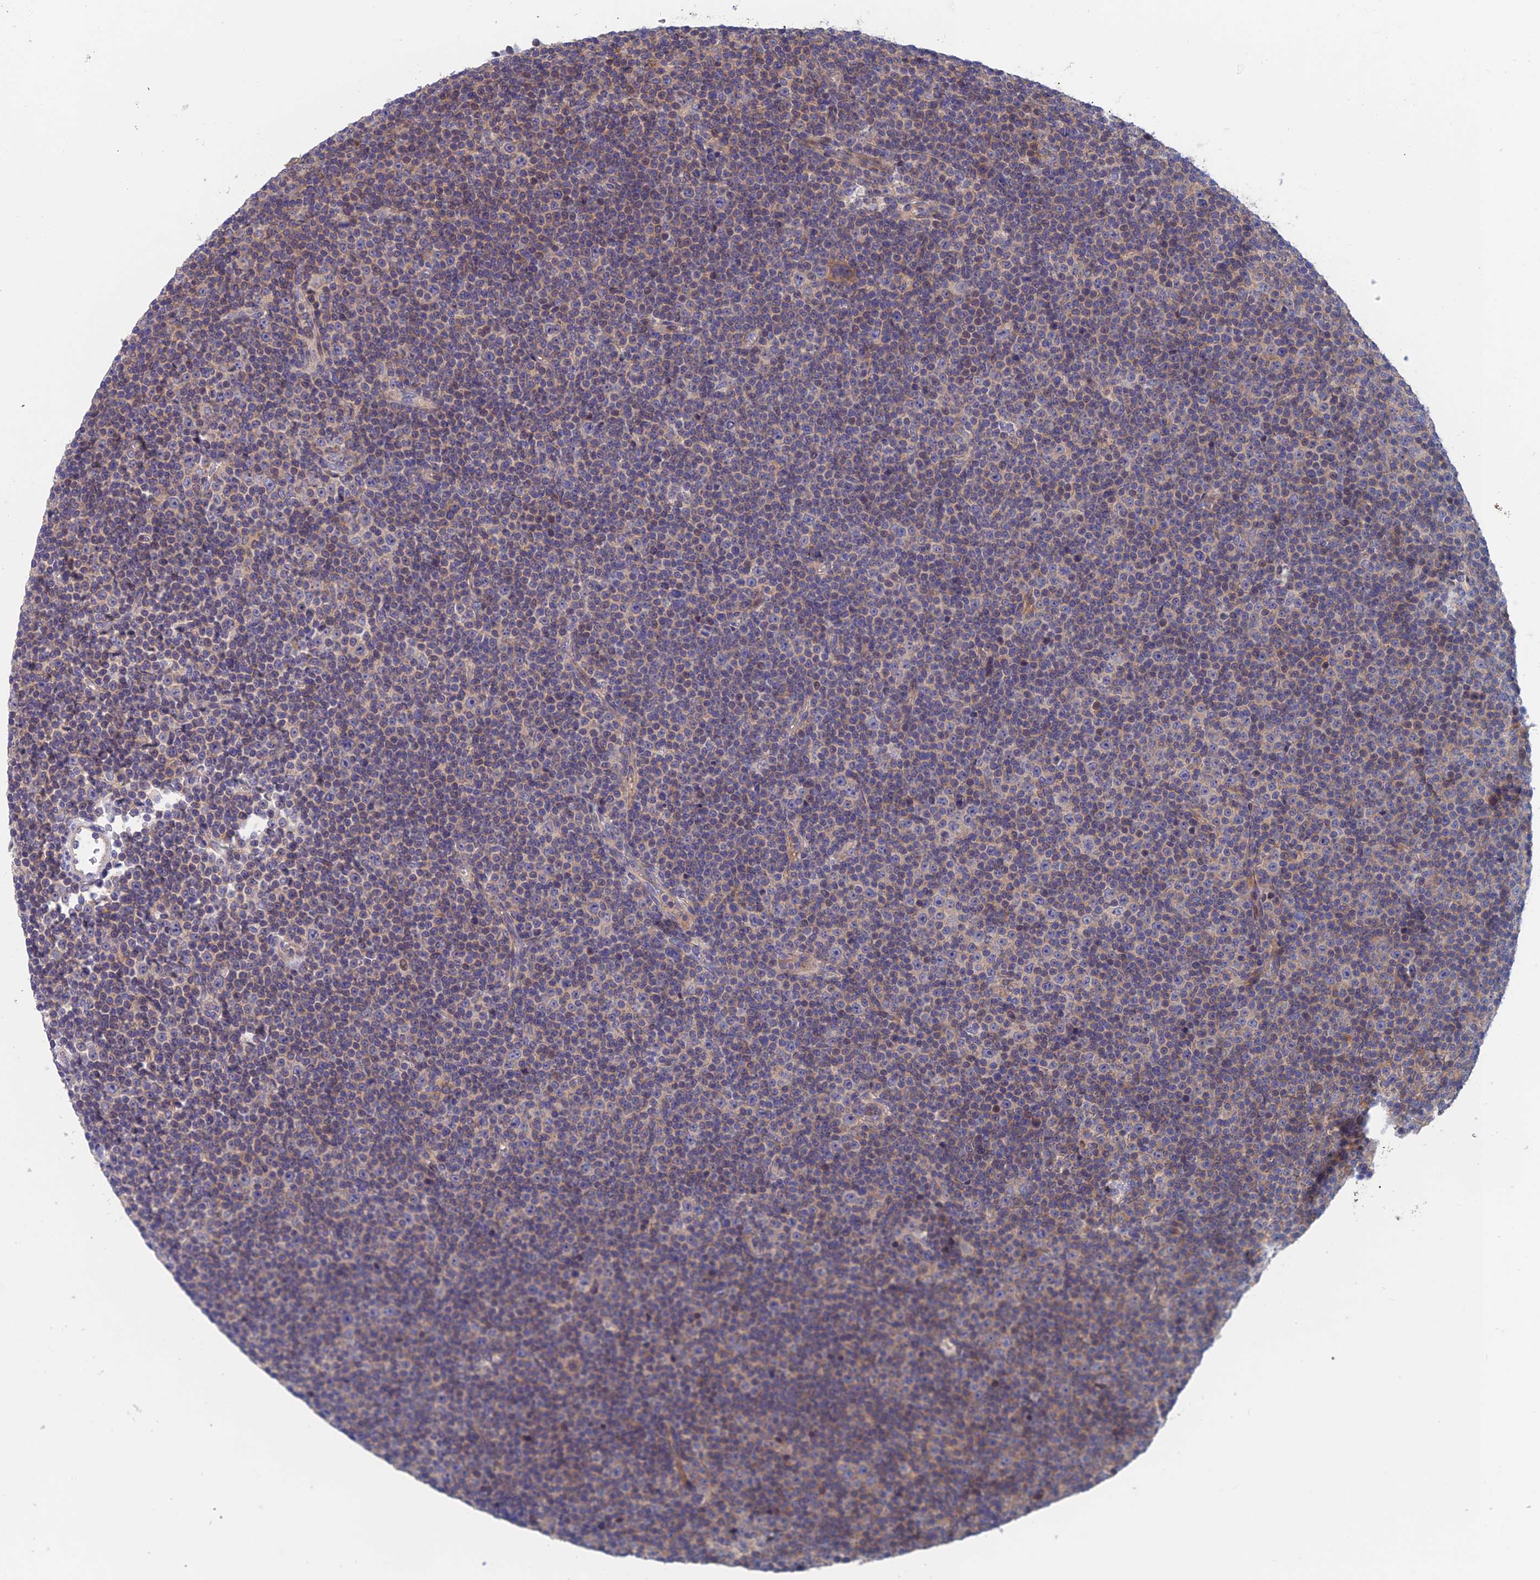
{"staining": {"intensity": "weak", "quantity": "25%-75%", "location": "cytoplasmic/membranous"}, "tissue": "lymphoma", "cell_type": "Tumor cells", "image_type": "cancer", "snomed": [{"axis": "morphology", "description": "Malignant lymphoma, non-Hodgkin's type, Low grade"}, {"axis": "topography", "description": "Lymph node"}], "caption": "IHC micrograph of human lymphoma stained for a protein (brown), which reveals low levels of weak cytoplasmic/membranous expression in about 25%-75% of tumor cells.", "gene": "USP37", "patient": {"sex": "female", "age": 67}}